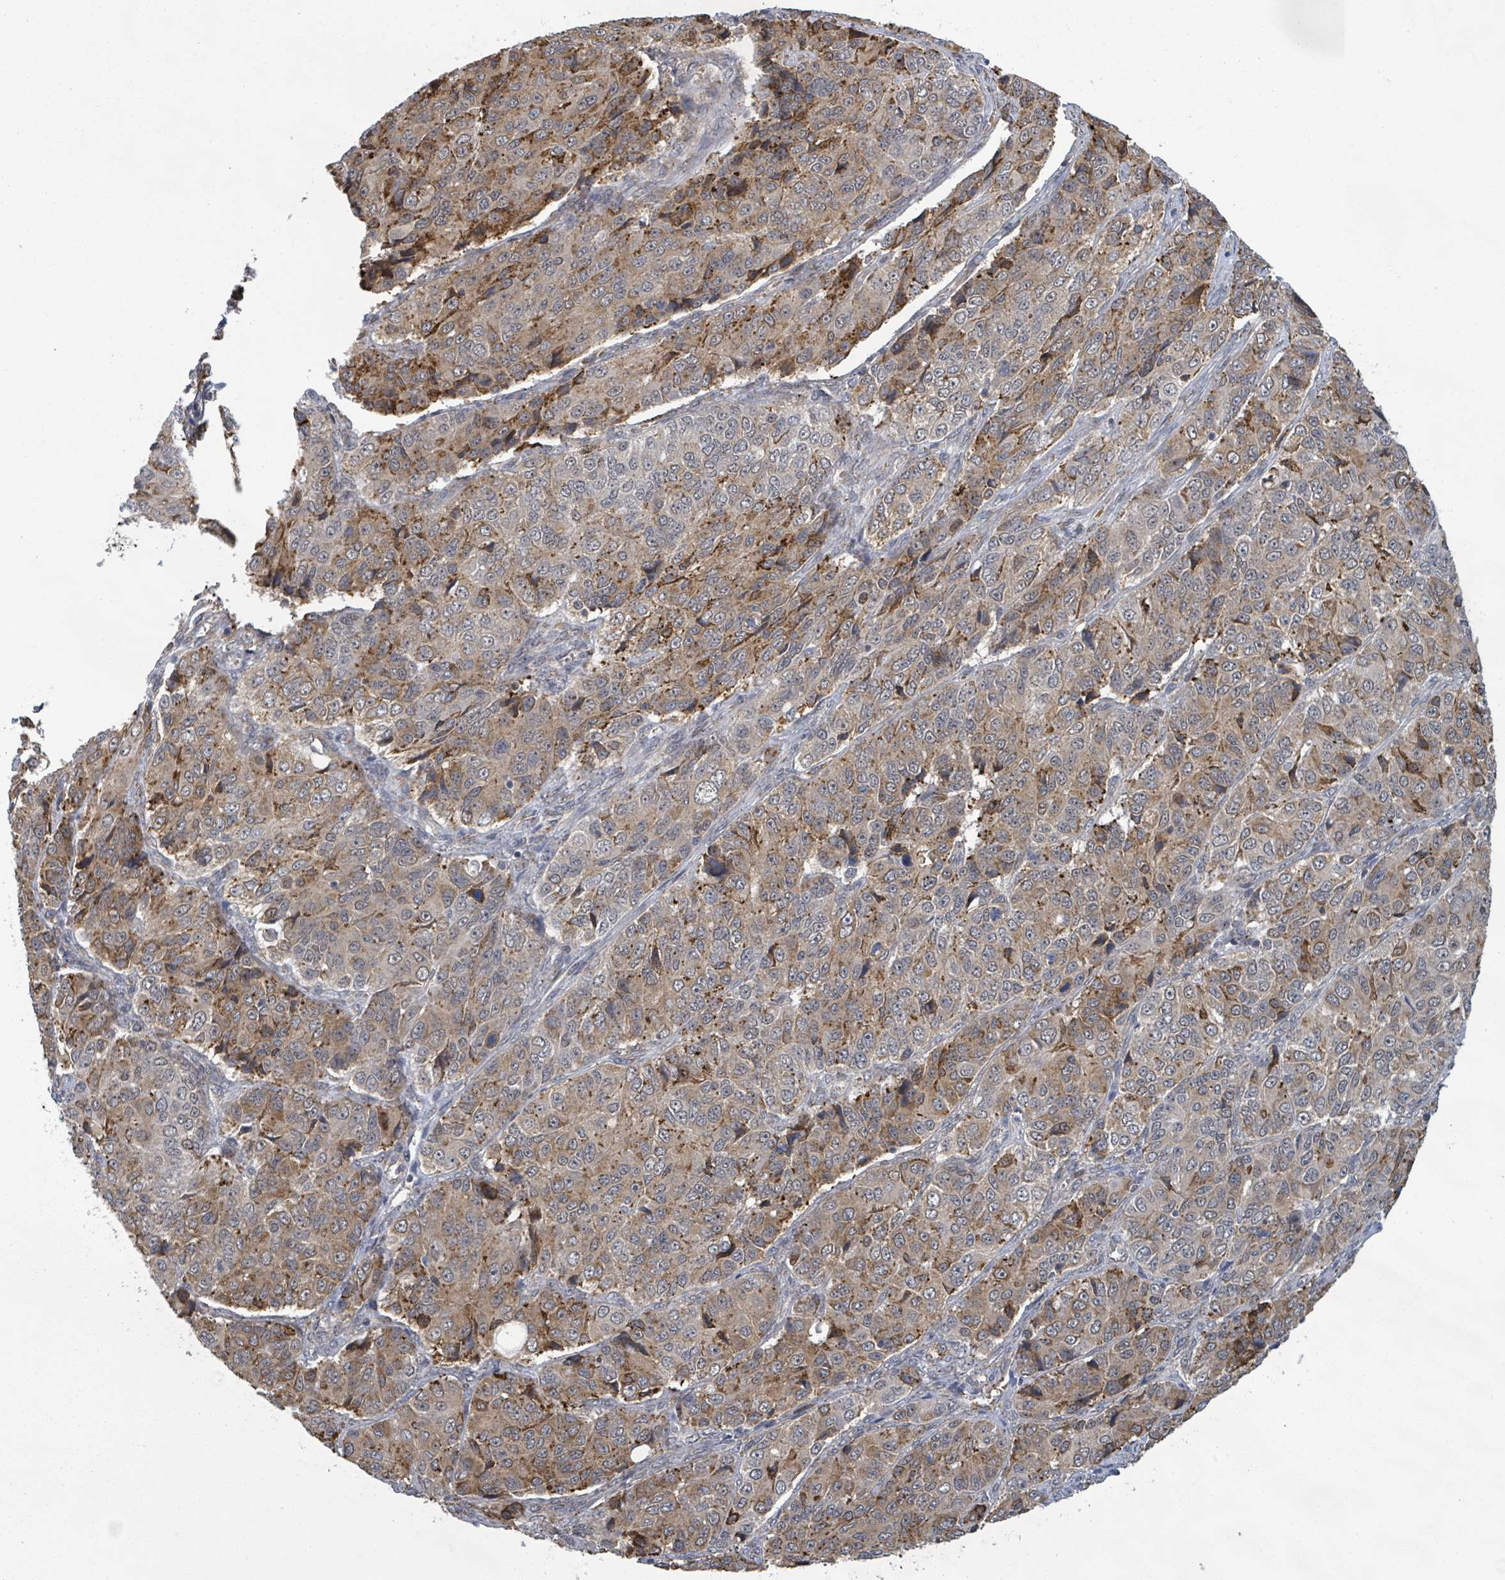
{"staining": {"intensity": "moderate", "quantity": ">75%", "location": "cytoplasmic/membranous"}, "tissue": "ovarian cancer", "cell_type": "Tumor cells", "image_type": "cancer", "snomed": [{"axis": "morphology", "description": "Carcinoma, endometroid"}, {"axis": "topography", "description": "Ovary"}], "caption": "Ovarian cancer (endometroid carcinoma) stained for a protein exhibits moderate cytoplasmic/membranous positivity in tumor cells.", "gene": "SHROOM2", "patient": {"sex": "female", "age": 51}}